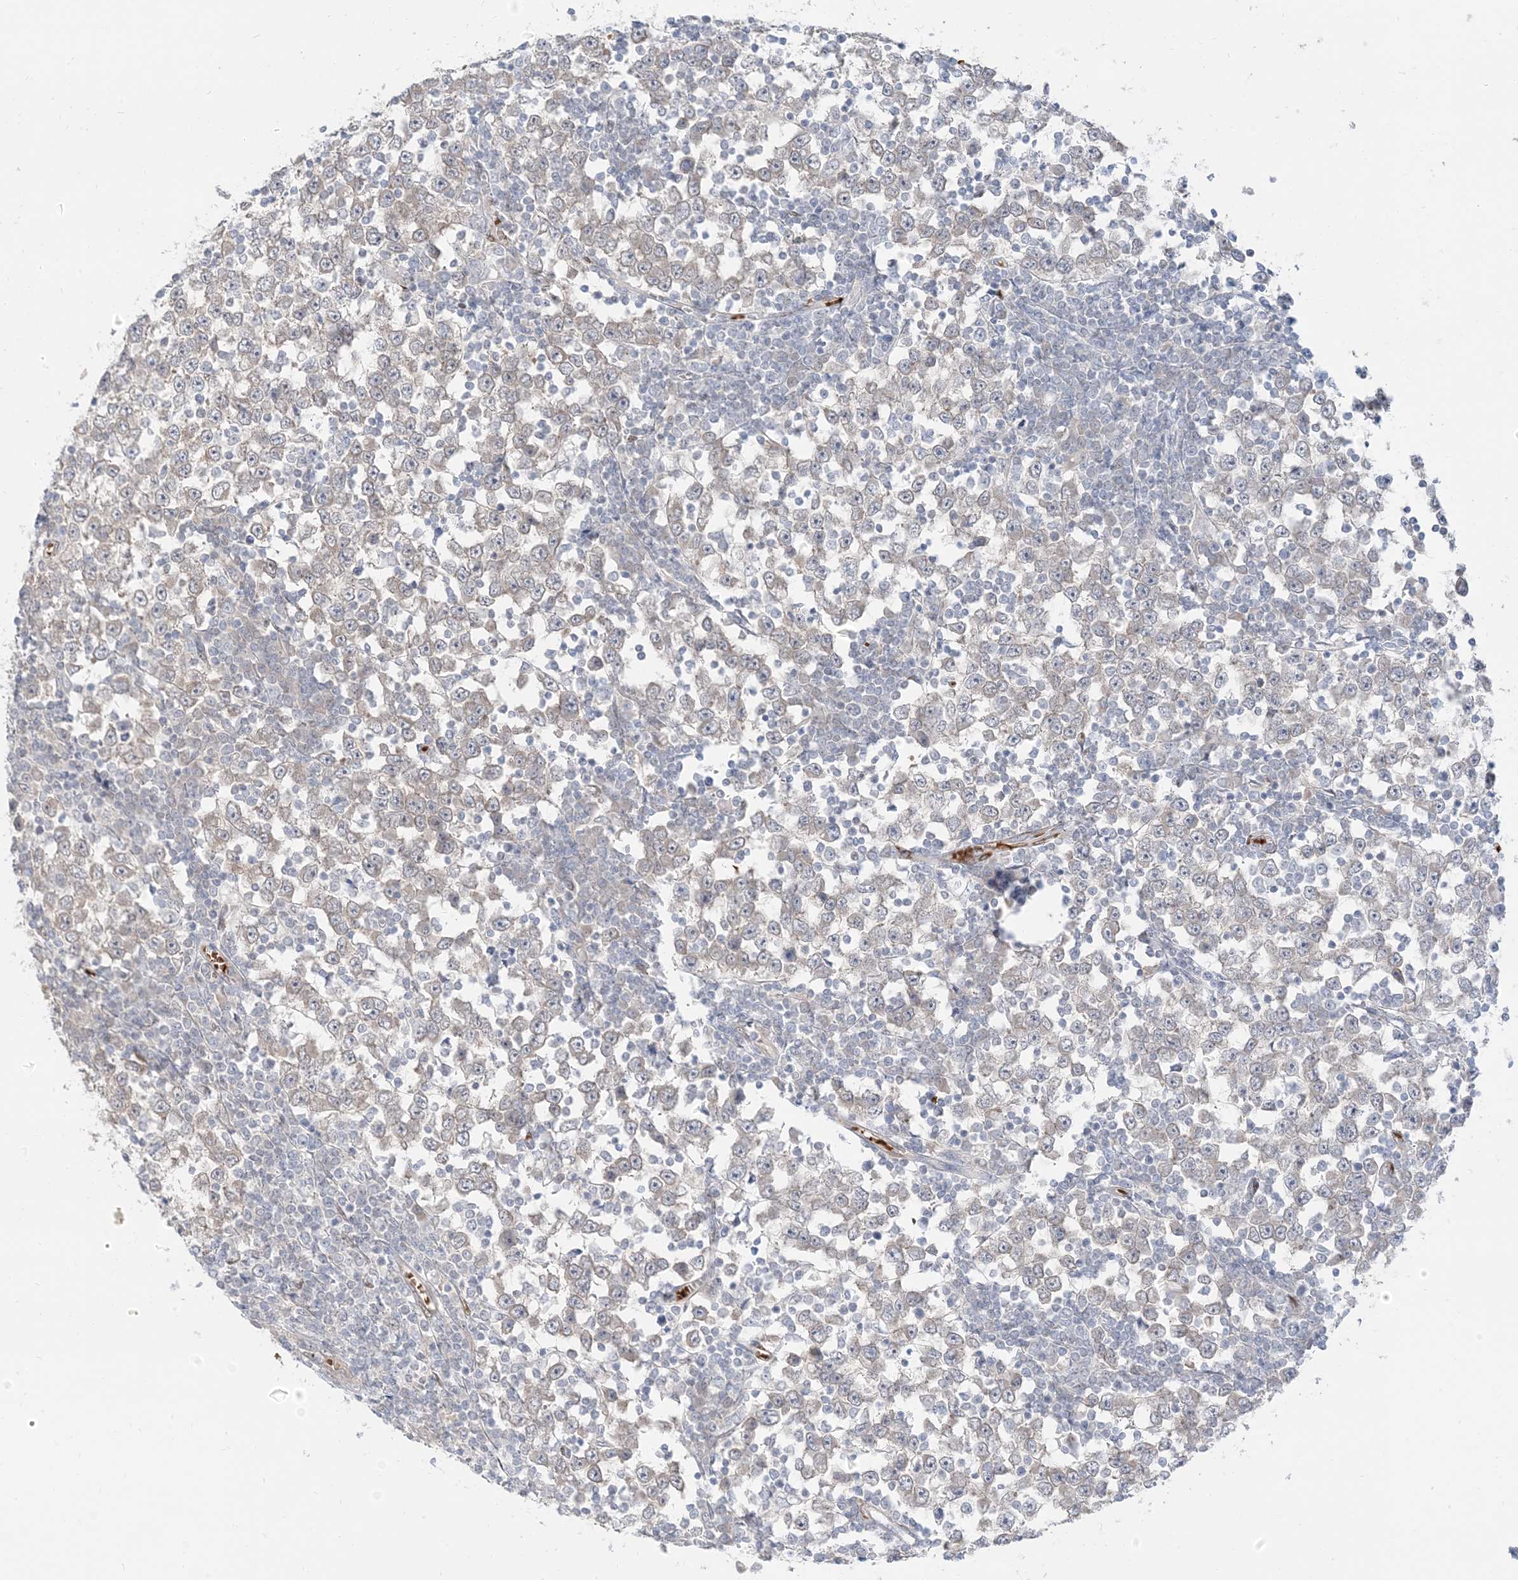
{"staining": {"intensity": "negative", "quantity": "none", "location": "none"}, "tissue": "testis cancer", "cell_type": "Tumor cells", "image_type": "cancer", "snomed": [{"axis": "morphology", "description": "Seminoma, NOS"}, {"axis": "topography", "description": "Testis"}], "caption": "There is no significant staining in tumor cells of seminoma (testis).", "gene": "RIN1", "patient": {"sex": "male", "age": 65}}